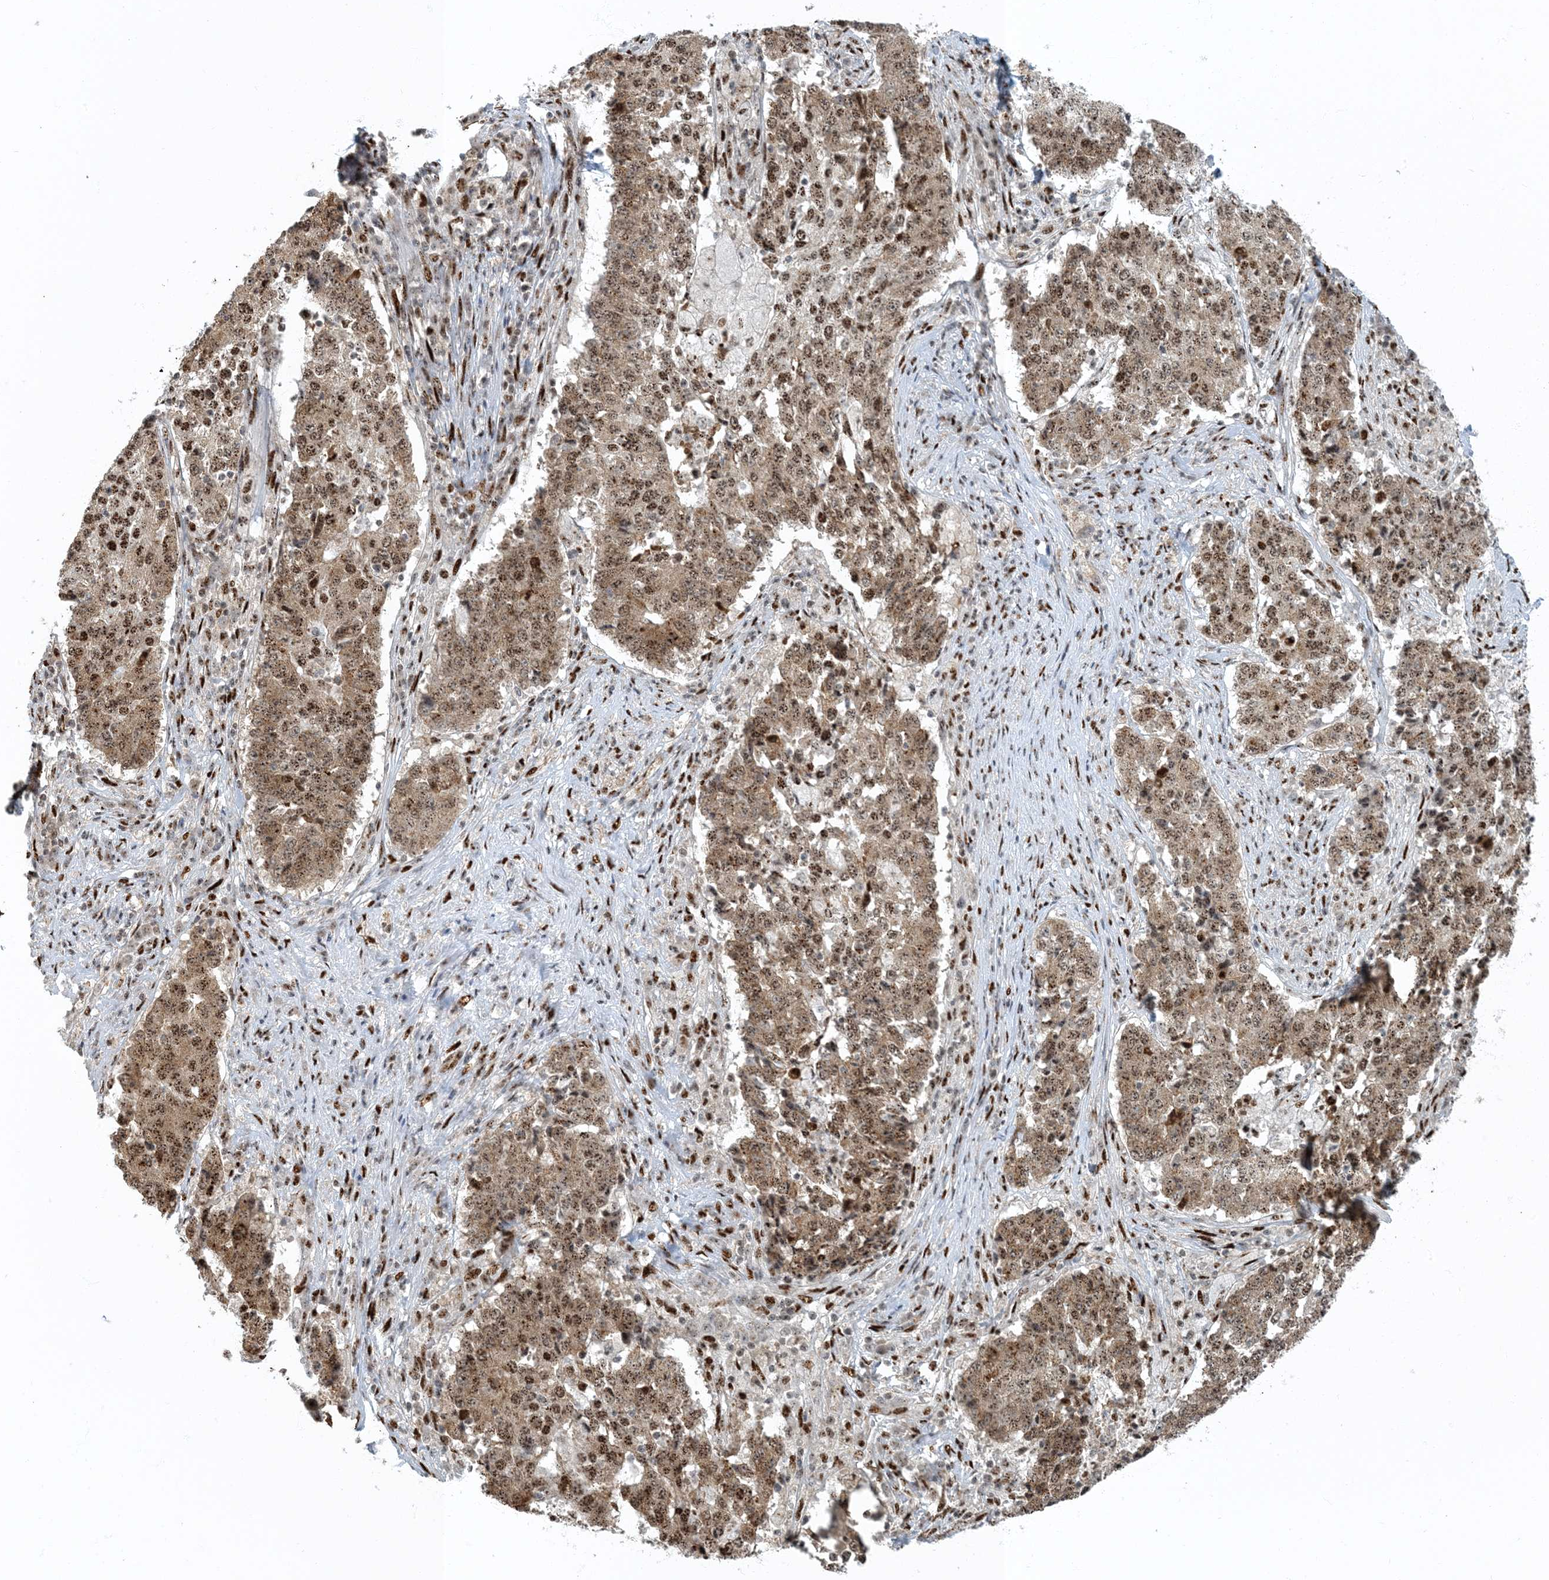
{"staining": {"intensity": "moderate", "quantity": ">75%", "location": "cytoplasmic/membranous,nuclear"}, "tissue": "stomach cancer", "cell_type": "Tumor cells", "image_type": "cancer", "snomed": [{"axis": "morphology", "description": "Adenocarcinoma, NOS"}, {"axis": "topography", "description": "Stomach"}], "caption": "This is a histology image of immunohistochemistry (IHC) staining of stomach cancer, which shows moderate positivity in the cytoplasmic/membranous and nuclear of tumor cells.", "gene": "MBD1", "patient": {"sex": "male", "age": 59}}